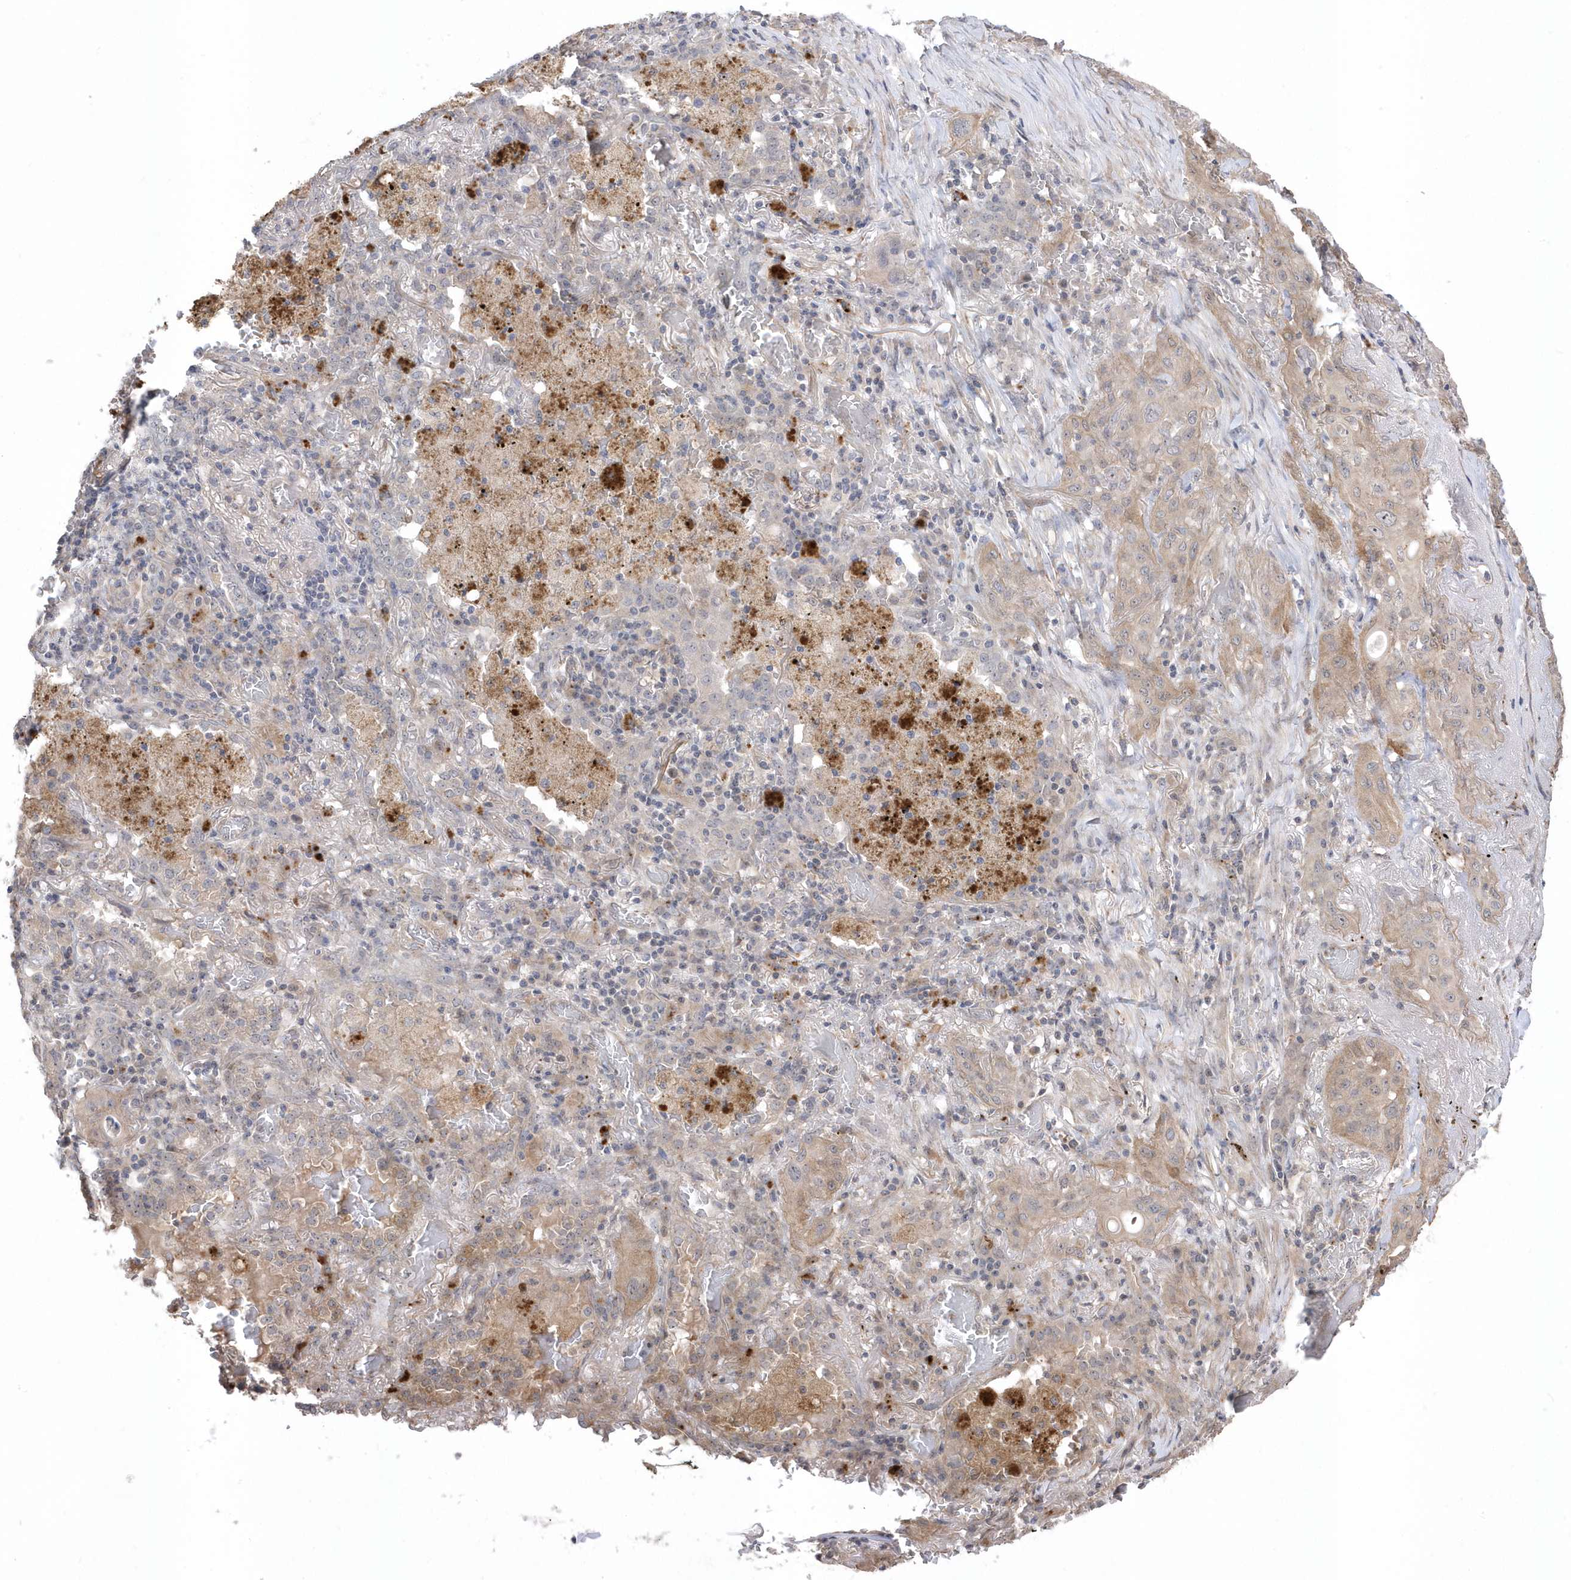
{"staining": {"intensity": "weak", "quantity": "<25%", "location": "cytoplasmic/membranous"}, "tissue": "lung cancer", "cell_type": "Tumor cells", "image_type": "cancer", "snomed": [{"axis": "morphology", "description": "Squamous cell carcinoma, NOS"}, {"axis": "topography", "description": "Lung"}], "caption": "Squamous cell carcinoma (lung) was stained to show a protein in brown. There is no significant positivity in tumor cells. (DAB immunohistochemistry visualized using brightfield microscopy, high magnification).", "gene": "GTPBP6", "patient": {"sex": "female", "age": 47}}